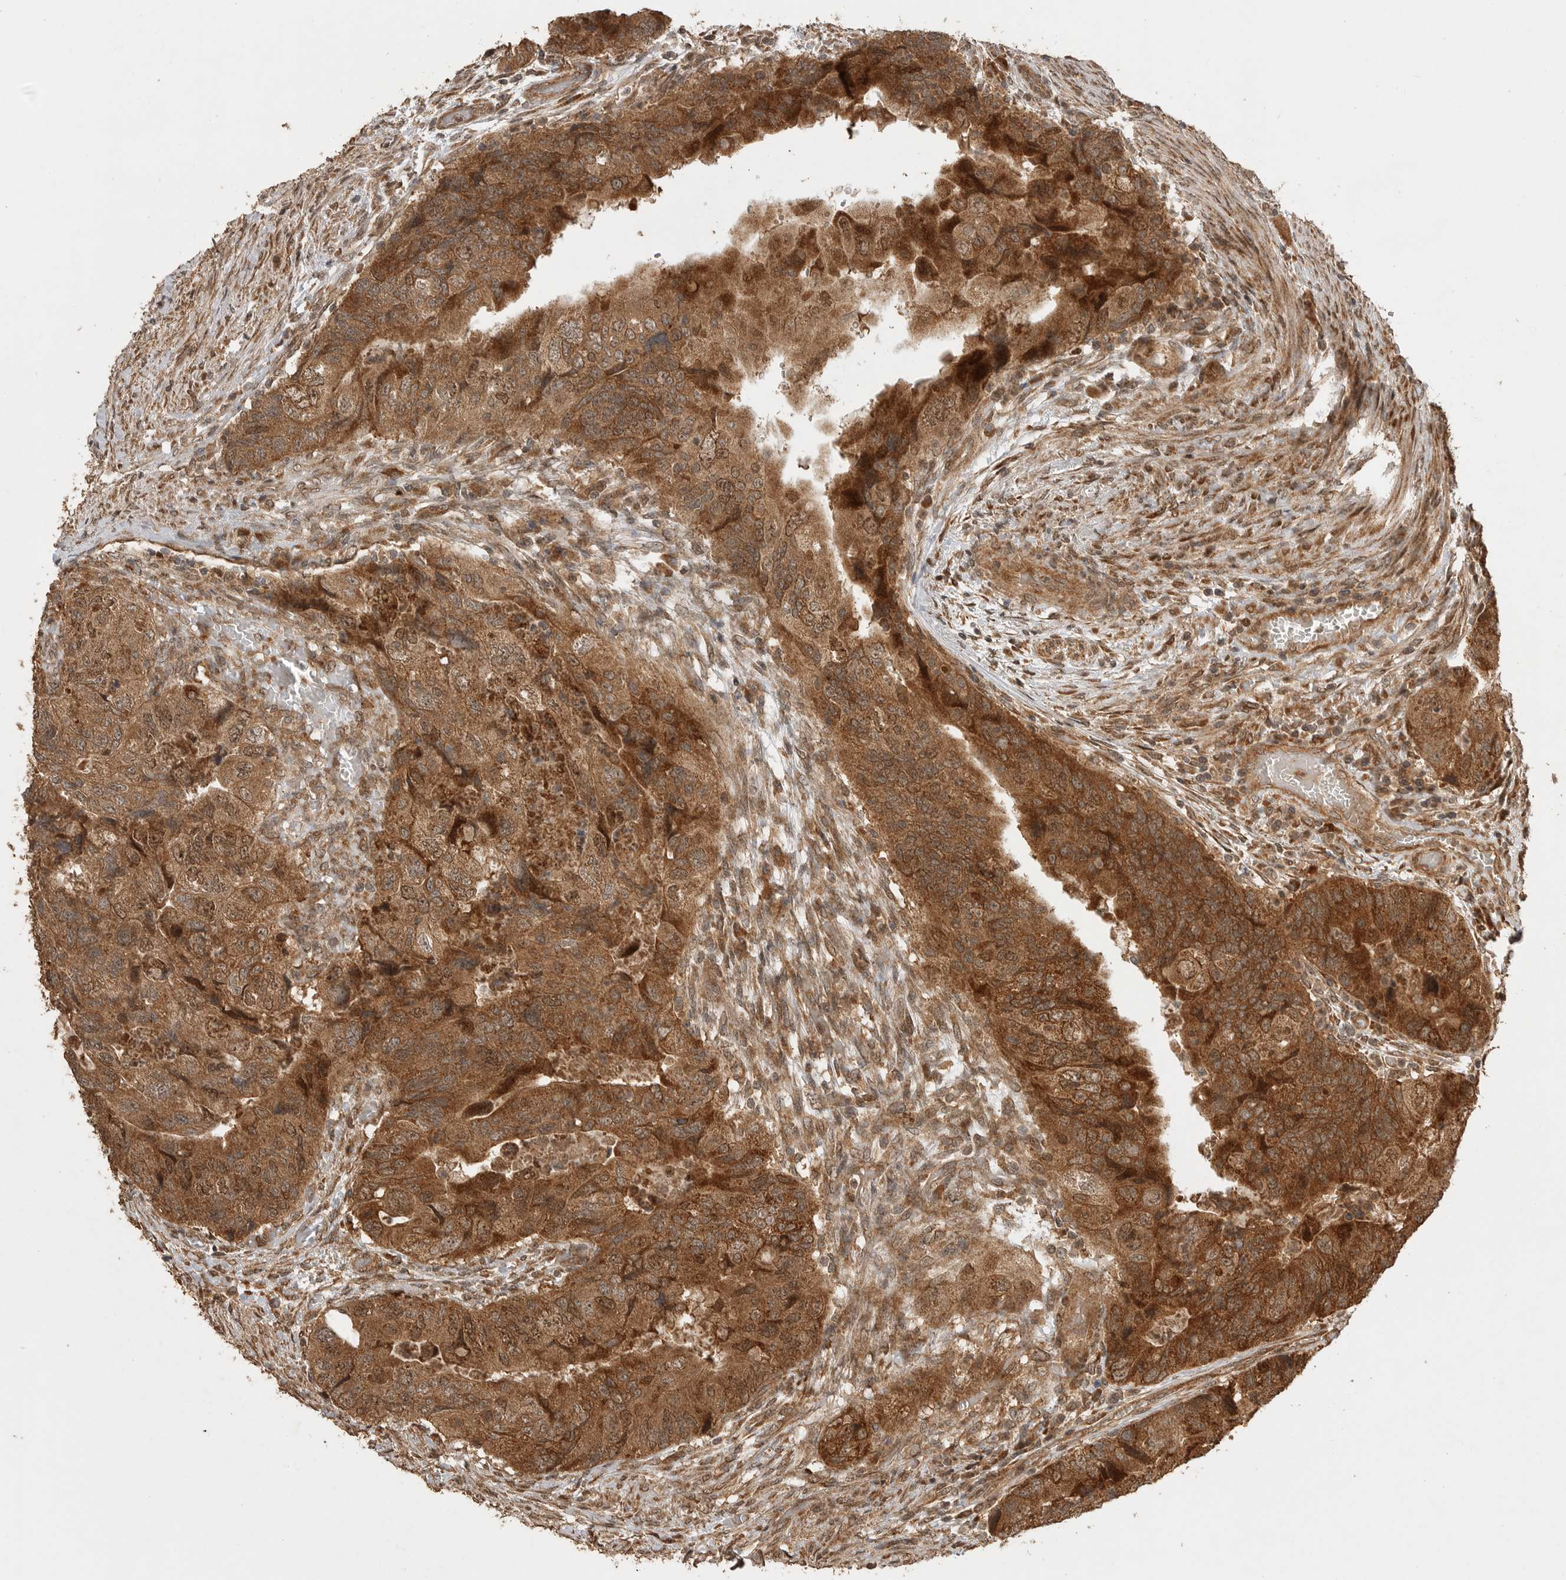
{"staining": {"intensity": "strong", "quantity": ">75%", "location": "cytoplasmic/membranous"}, "tissue": "colorectal cancer", "cell_type": "Tumor cells", "image_type": "cancer", "snomed": [{"axis": "morphology", "description": "Adenocarcinoma, NOS"}, {"axis": "topography", "description": "Rectum"}], "caption": "Protein analysis of adenocarcinoma (colorectal) tissue exhibits strong cytoplasmic/membranous expression in about >75% of tumor cells. (Stains: DAB (3,3'-diaminobenzidine) in brown, nuclei in blue, Microscopy: brightfield microscopy at high magnification).", "gene": "BOC", "patient": {"sex": "male", "age": 63}}